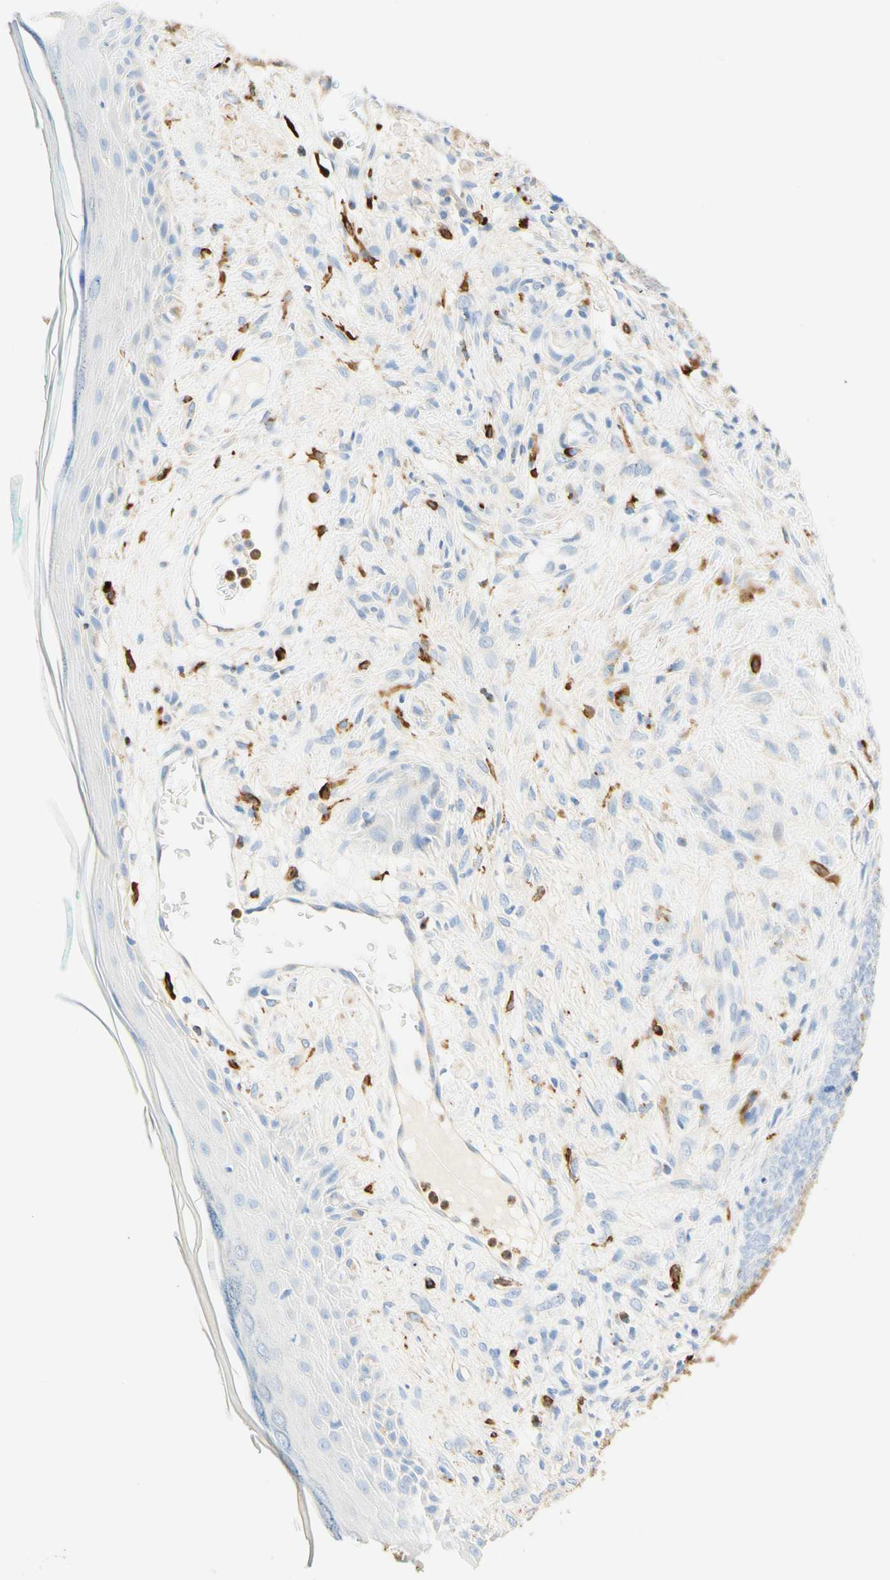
{"staining": {"intensity": "negative", "quantity": "none", "location": "none"}, "tissue": "skin cancer", "cell_type": "Tumor cells", "image_type": "cancer", "snomed": [{"axis": "morphology", "description": "Basal cell carcinoma"}, {"axis": "topography", "description": "Skin"}], "caption": "This is an immunohistochemistry image of skin cancer. There is no expression in tumor cells.", "gene": "CD63", "patient": {"sex": "female", "age": 84}}